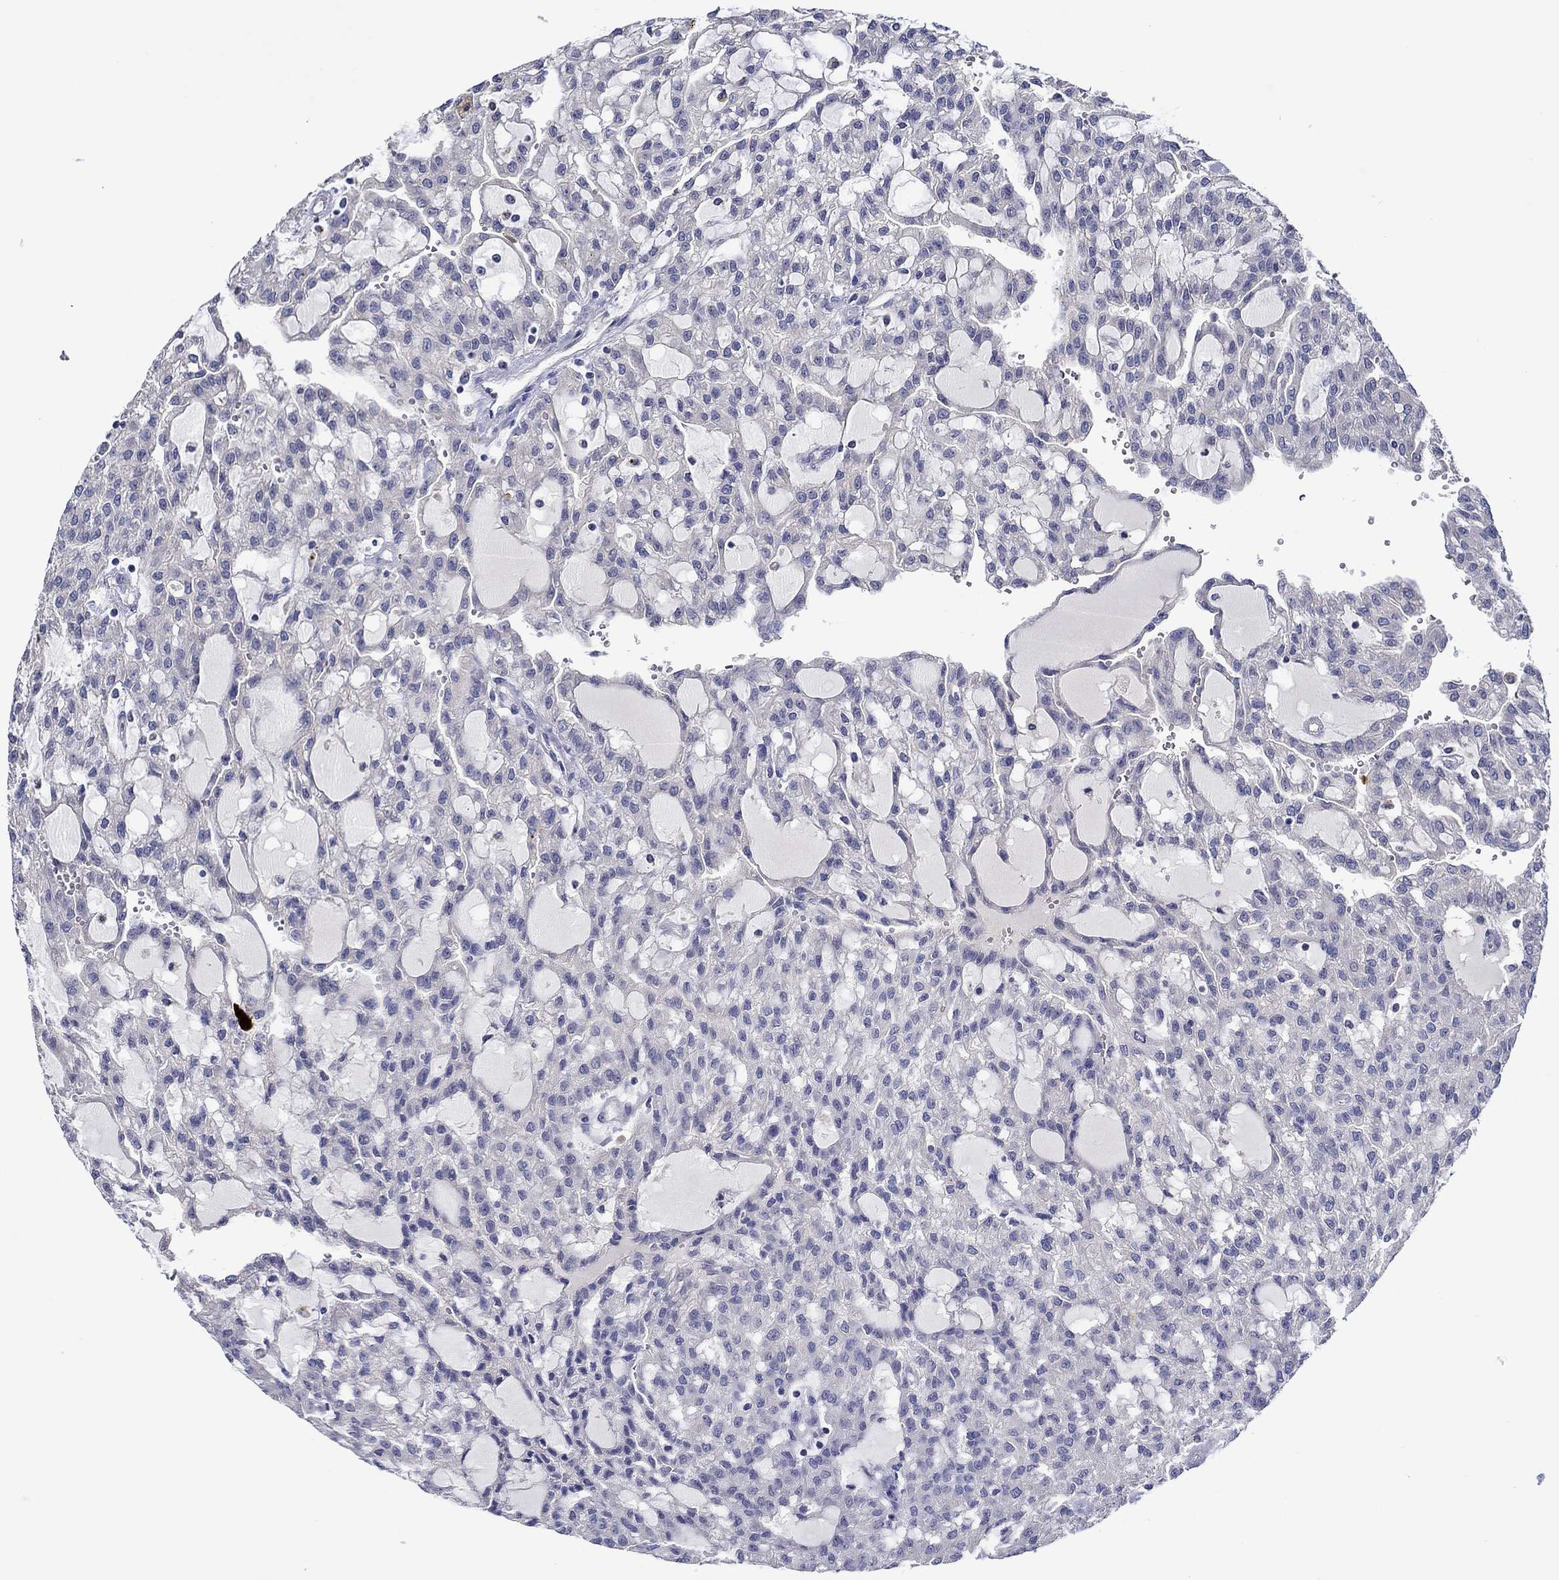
{"staining": {"intensity": "negative", "quantity": "none", "location": "none"}, "tissue": "renal cancer", "cell_type": "Tumor cells", "image_type": "cancer", "snomed": [{"axis": "morphology", "description": "Adenocarcinoma, NOS"}, {"axis": "topography", "description": "Kidney"}], "caption": "This histopathology image is of renal cancer stained with immunohistochemistry to label a protein in brown with the nuclei are counter-stained blue. There is no expression in tumor cells.", "gene": "CHIT1", "patient": {"sex": "male", "age": 63}}